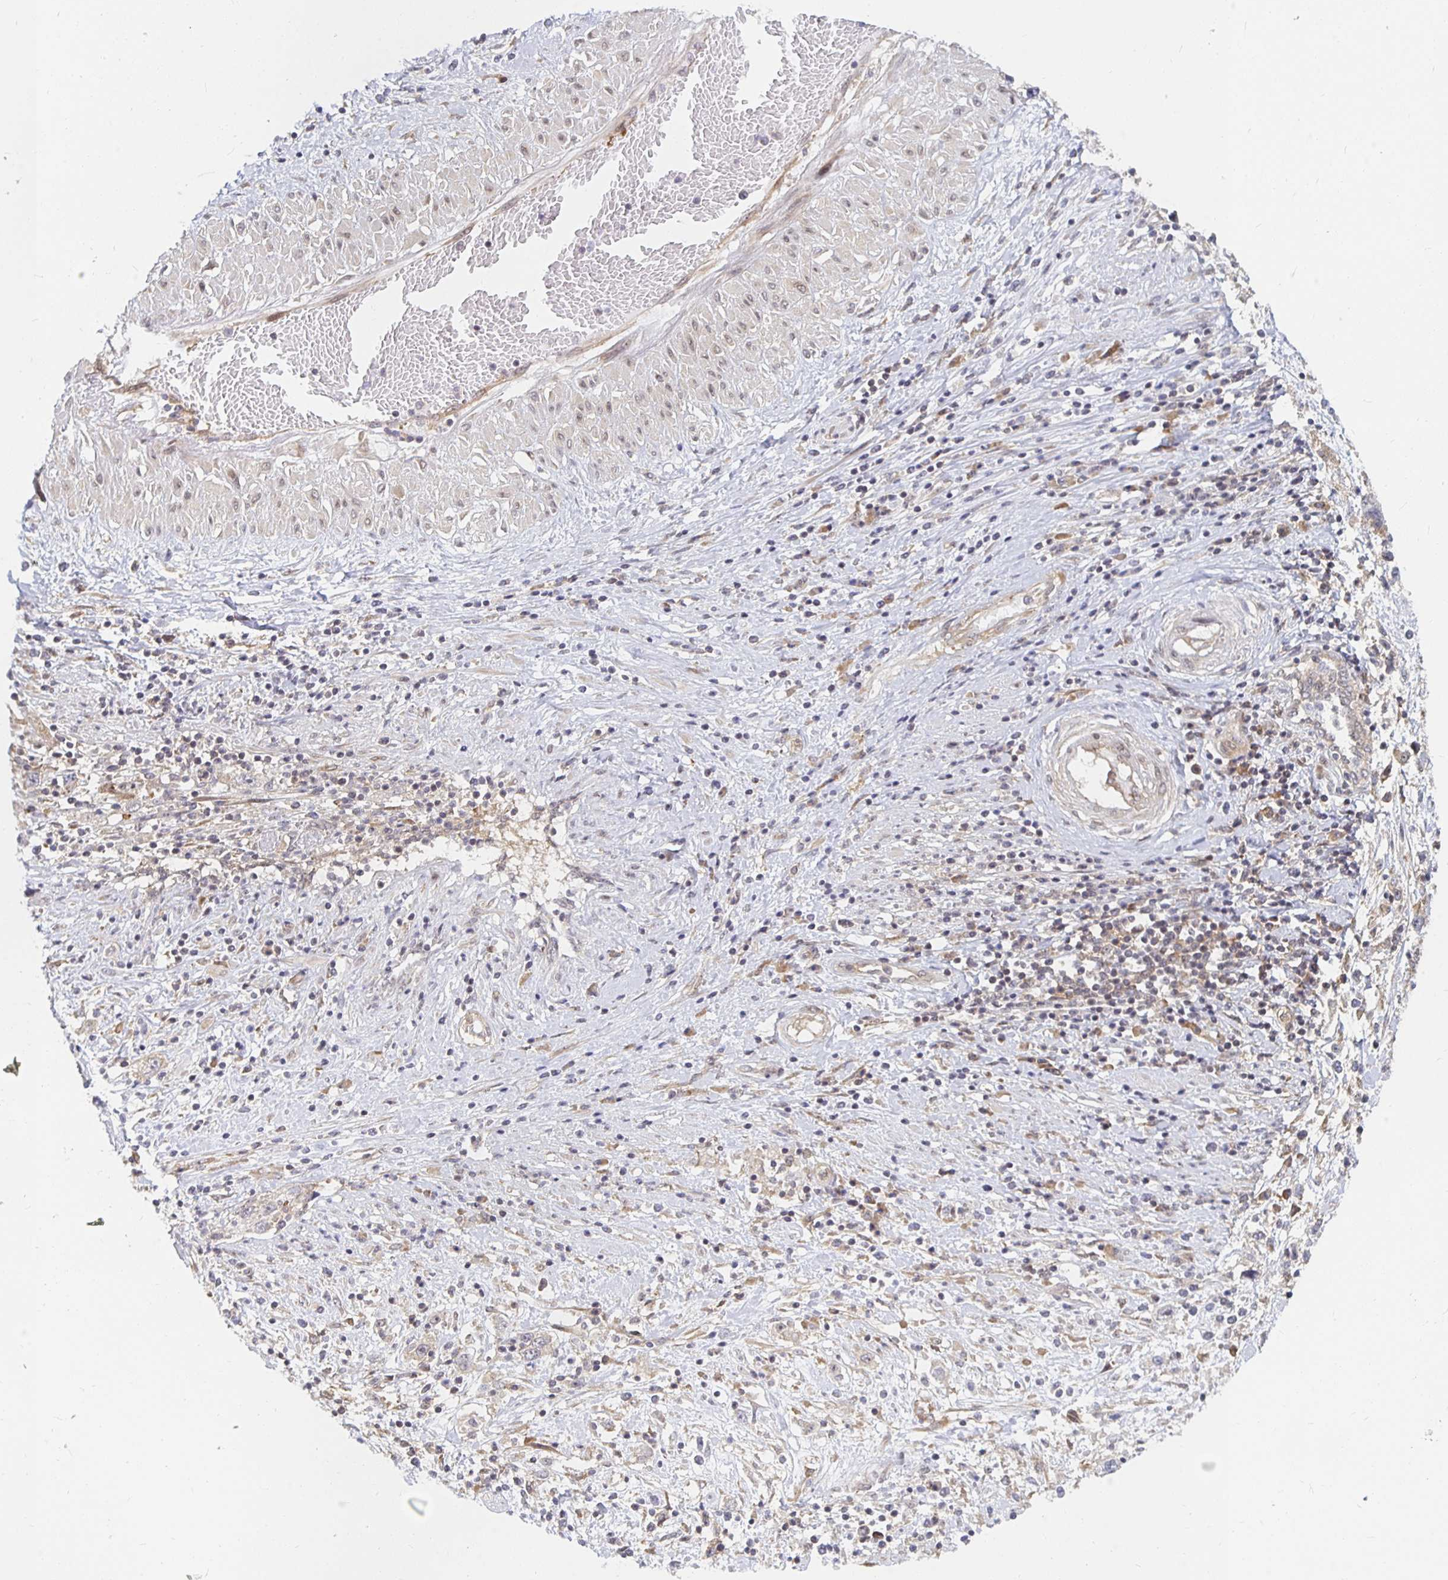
{"staining": {"intensity": "weak", "quantity": "25%-75%", "location": "cytoplasmic/membranous"}, "tissue": "cervical cancer", "cell_type": "Tumor cells", "image_type": "cancer", "snomed": [{"axis": "morphology", "description": "Adenocarcinoma, NOS"}, {"axis": "topography", "description": "Cervix"}], "caption": "Cervical cancer stained with DAB (3,3'-diaminobenzidine) IHC reveals low levels of weak cytoplasmic/membranous positivity in approximately 25%-75% of tumor cells.", "gene": "PDAP1", "patient": {"sex": "female", "age": 40}}